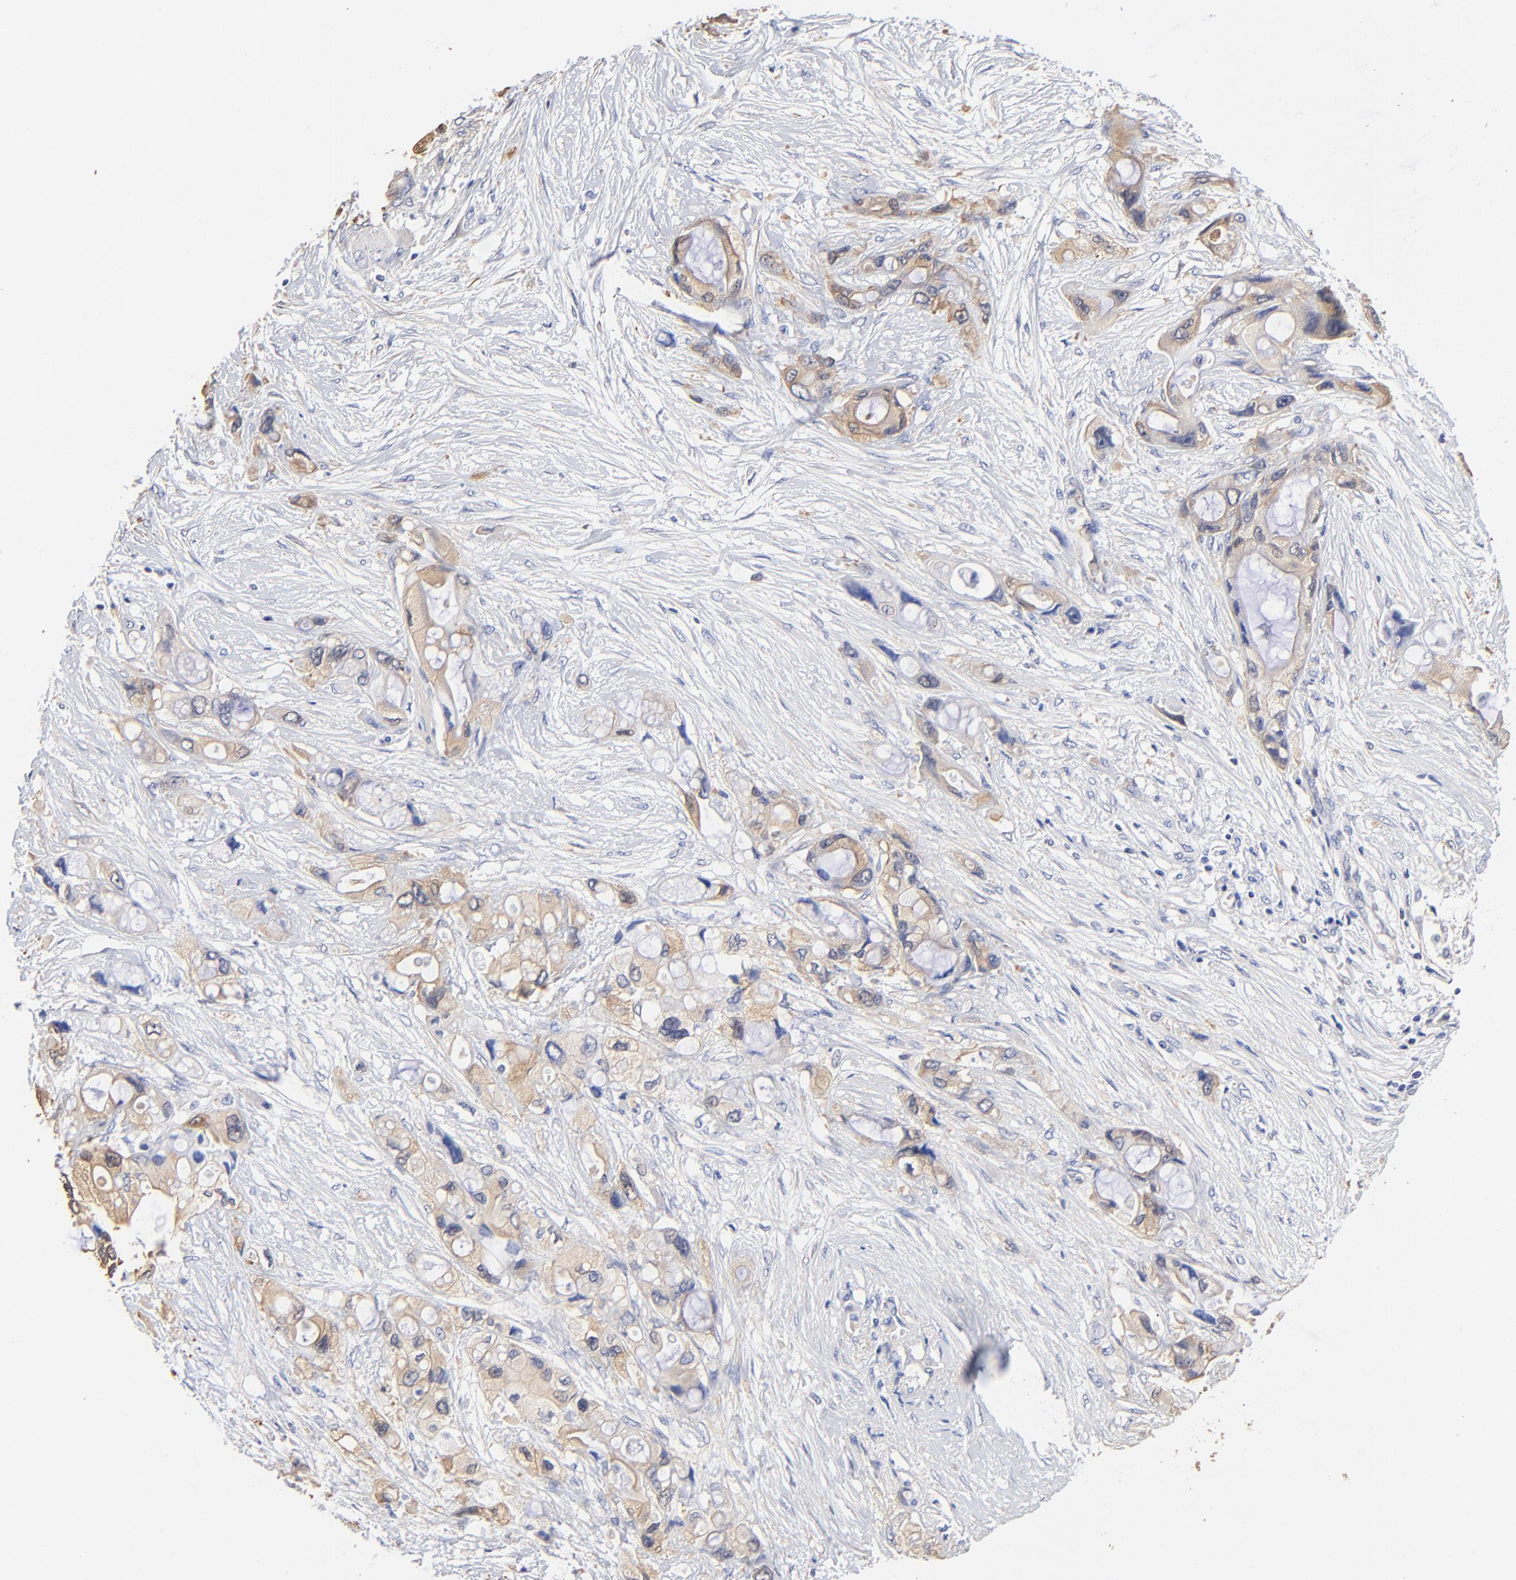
{"staining": {"intensity": "weak", "quantity": ">75%", "location": "cytoplasmic/membranous"}, "tissue": "pancreatic cancer", "cell_type": "Tumor cells", "image_type": "cancer", "snomed": [{"axis": "morphology", "description": "Adenocarcinoma, NOS"}, {"axis": "topography", "description": "Pancreas"}], "caption": "High-power microscopy captured an immunohistochemistry (IHC) photomicrograph of pancreatic cancer, revealing weak cytoplasmic/membranous positivity in about >75% of tumor cells.", "gene": "TAGLN2", "patient": {"sex": "female", "age": 59}}